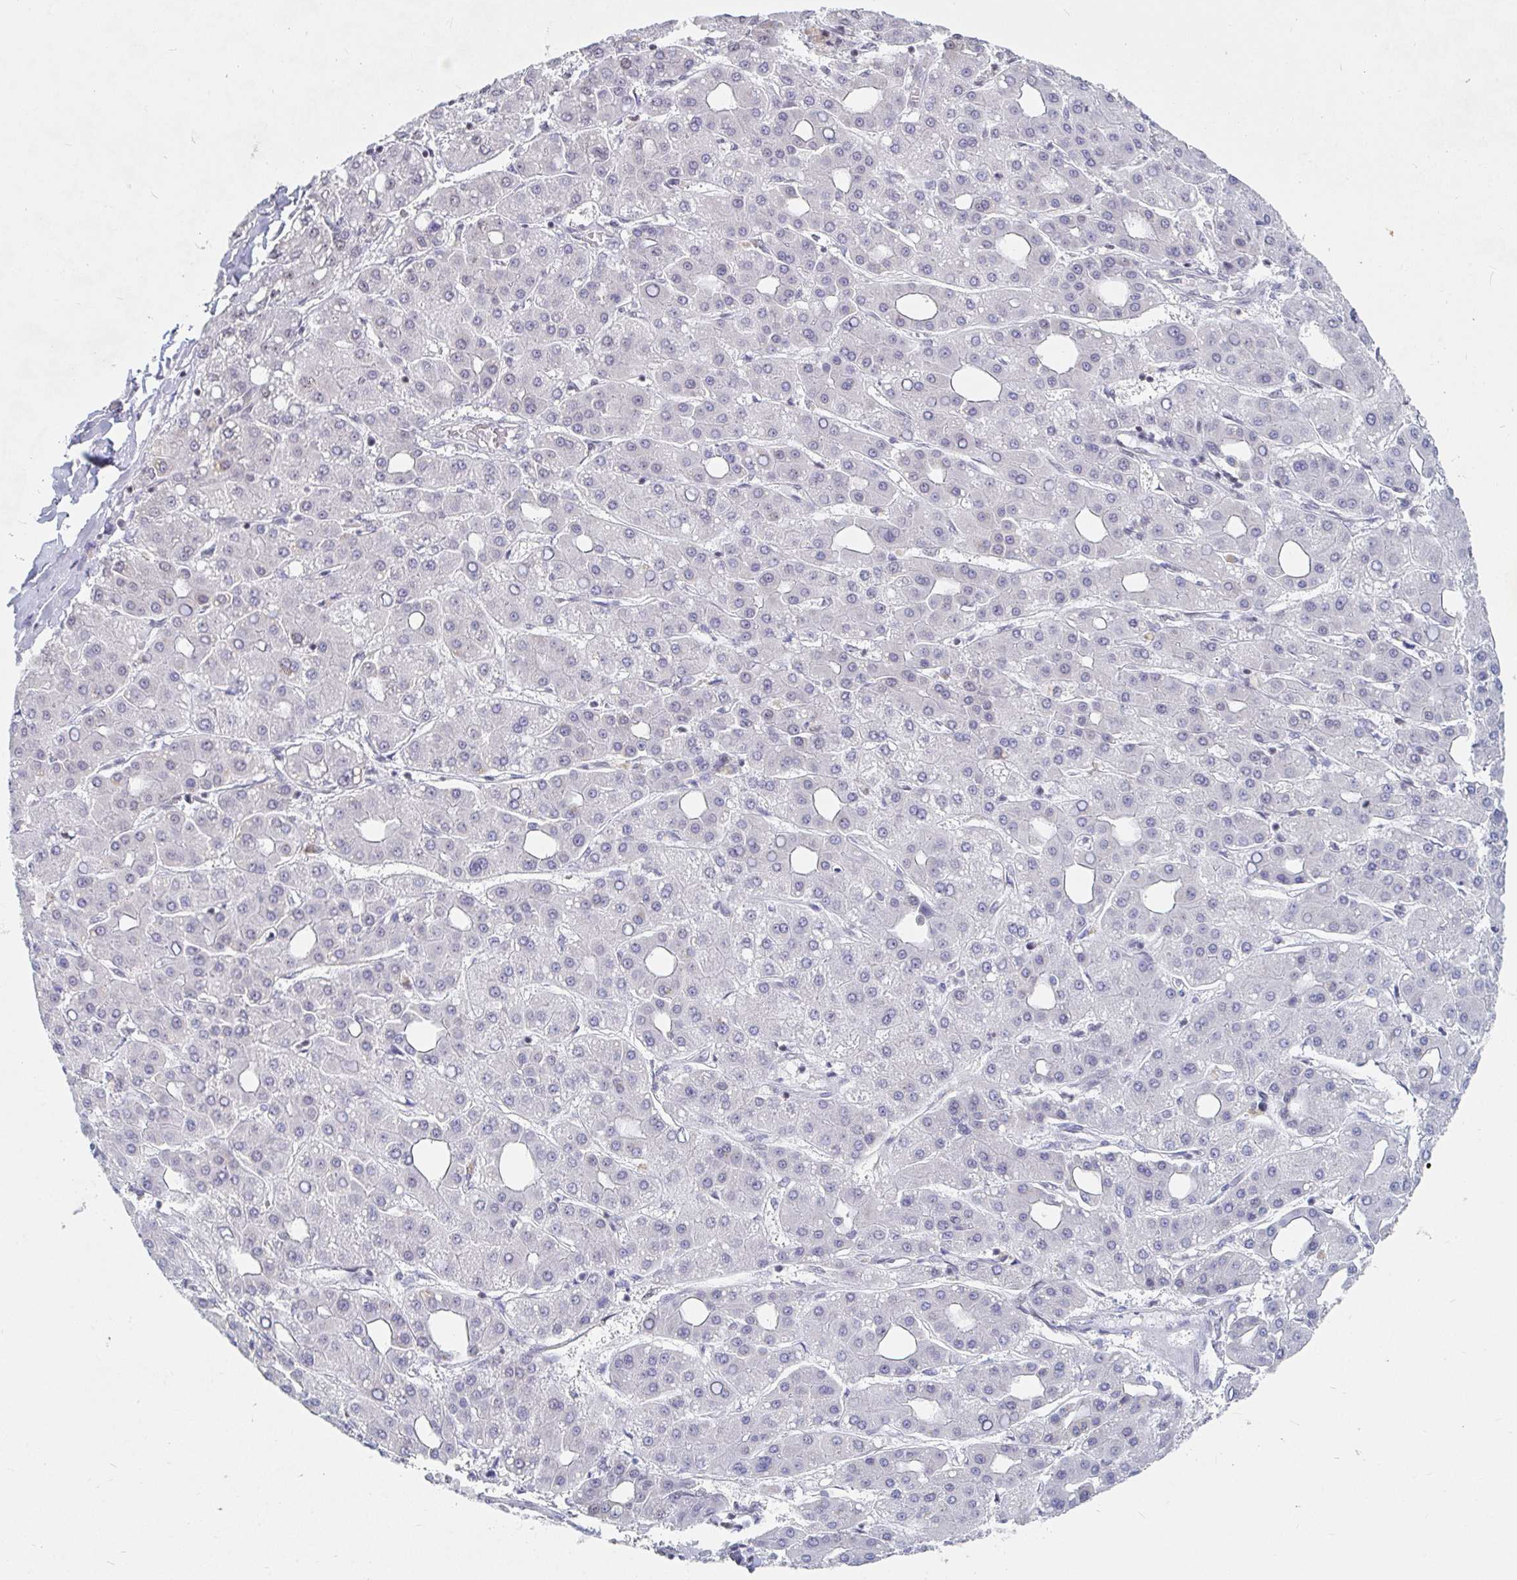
{"staining": {"intensity": "negative", "quantity": "none", "location": "none"}, "tissue": "liver cancer", "cell_type": "Tumor cells", "image_type": "cancer", "snomed": [{"axis": "morphology", "description": "Carcinoma, Hepatocellular, NOS"}, {"axis": "topography", "description": "Liver"}], "caption": "Liver cancer was stained to show a protein in brown. There is no significant expression in tumor cells. (Stains: DAB IHC with hematoxylin counter stain, Microscopy: brightfield microscopy at high magnification).", "gene": "EWSR1", "patient": {"sex": "male", "age": 65}}